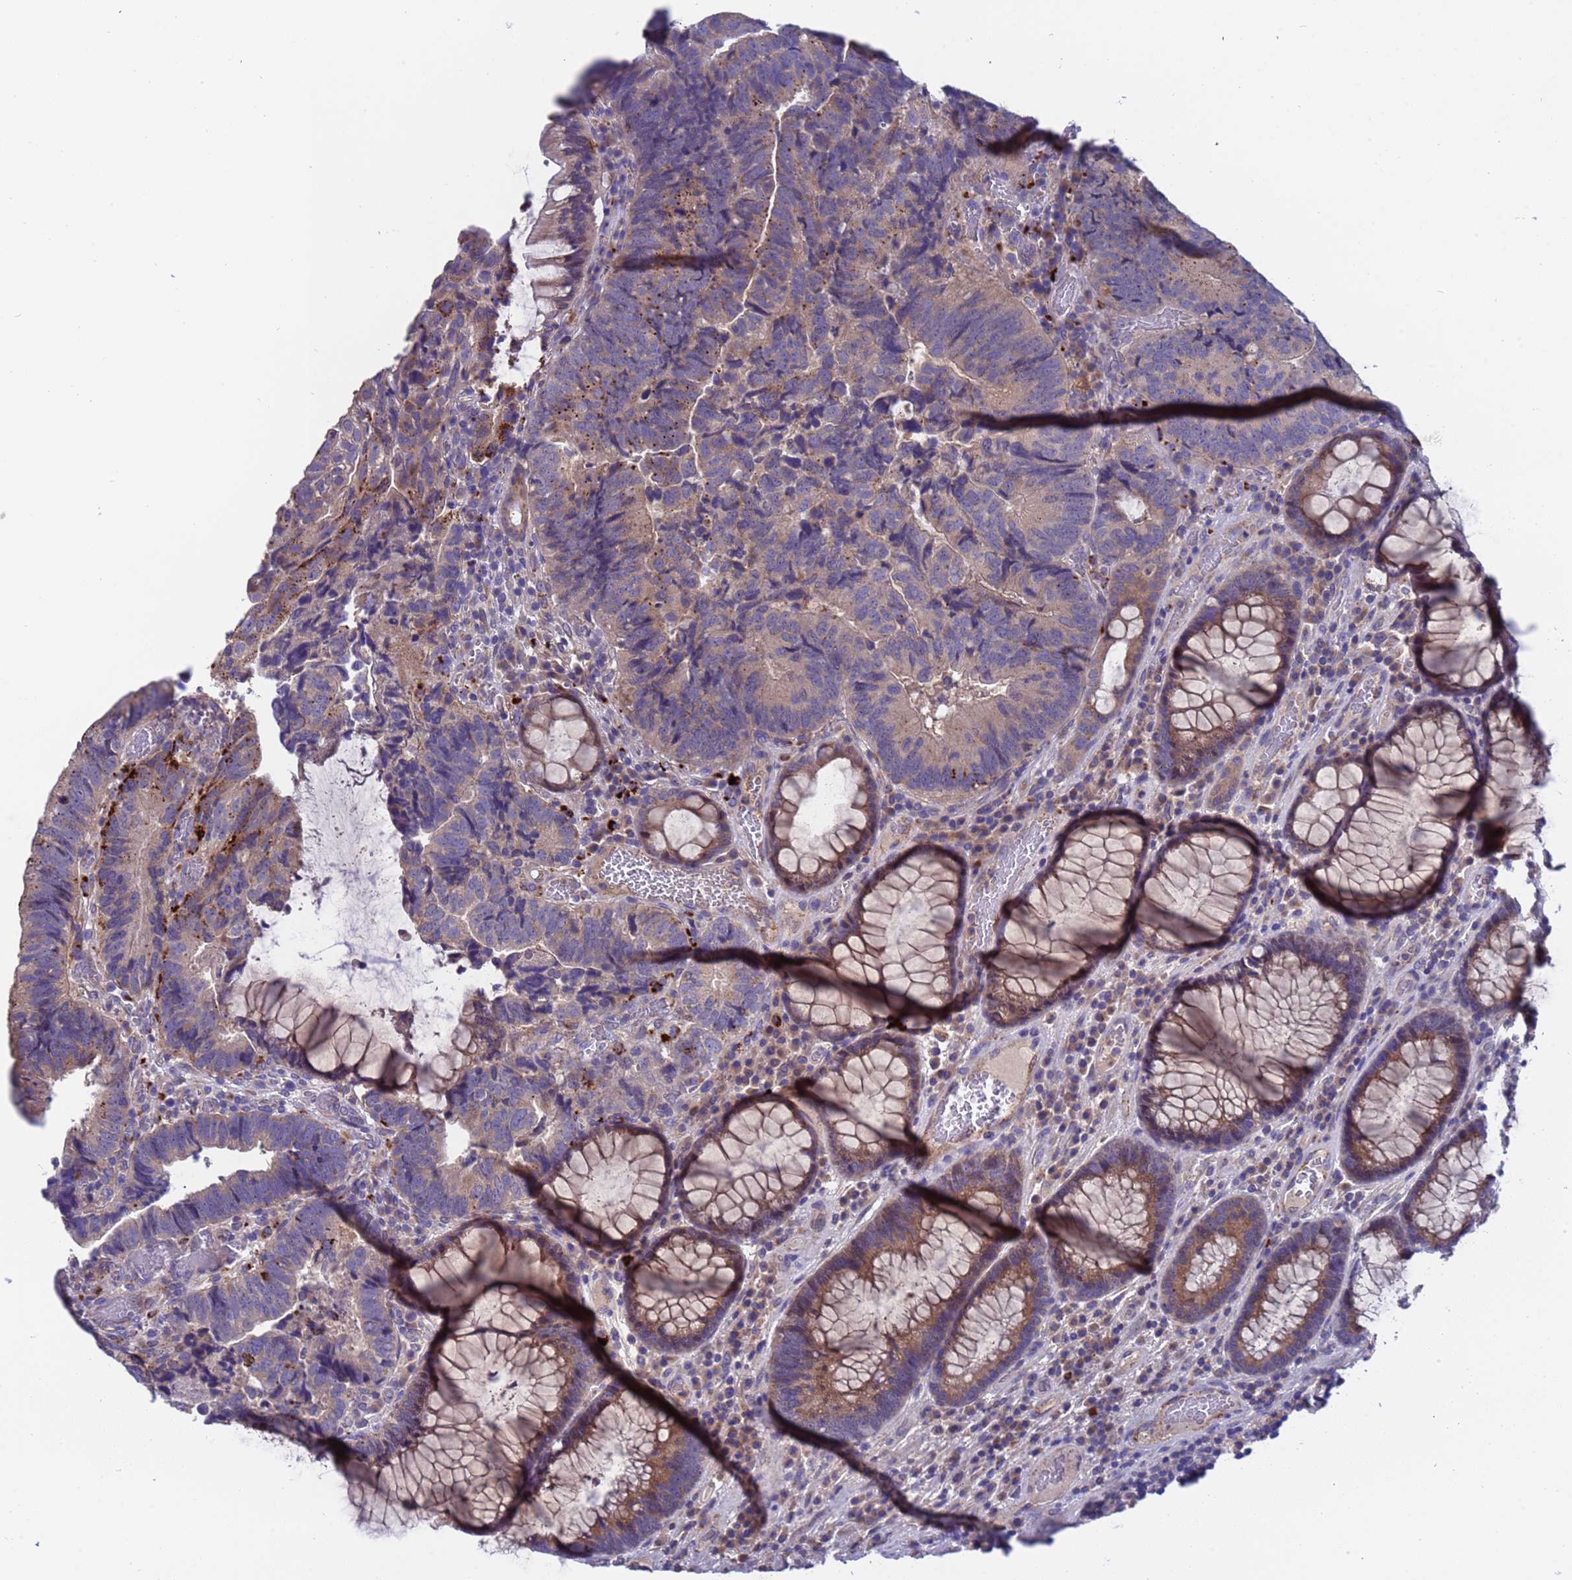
{"staining": {"intensity": "weak", "quantity": "<25%", "location": "cytoplasmic/membranous"}, "tissue": "colorectal cancer", "cell_type": "Tumor cells", "image_type": "cancer", "snomed": [{"axis": "morphology", "description": "Adenocarcinoma, NOS"}, {"axis": "topography", "description": "Colon"}], "caption": "Colorectal cancer (adenocarcinoma) was stained to show a protein in brown. There is no significant expression in tumor cells.", "gene": "ZNF248", "patient": {"sex": "female", "age": 67}}